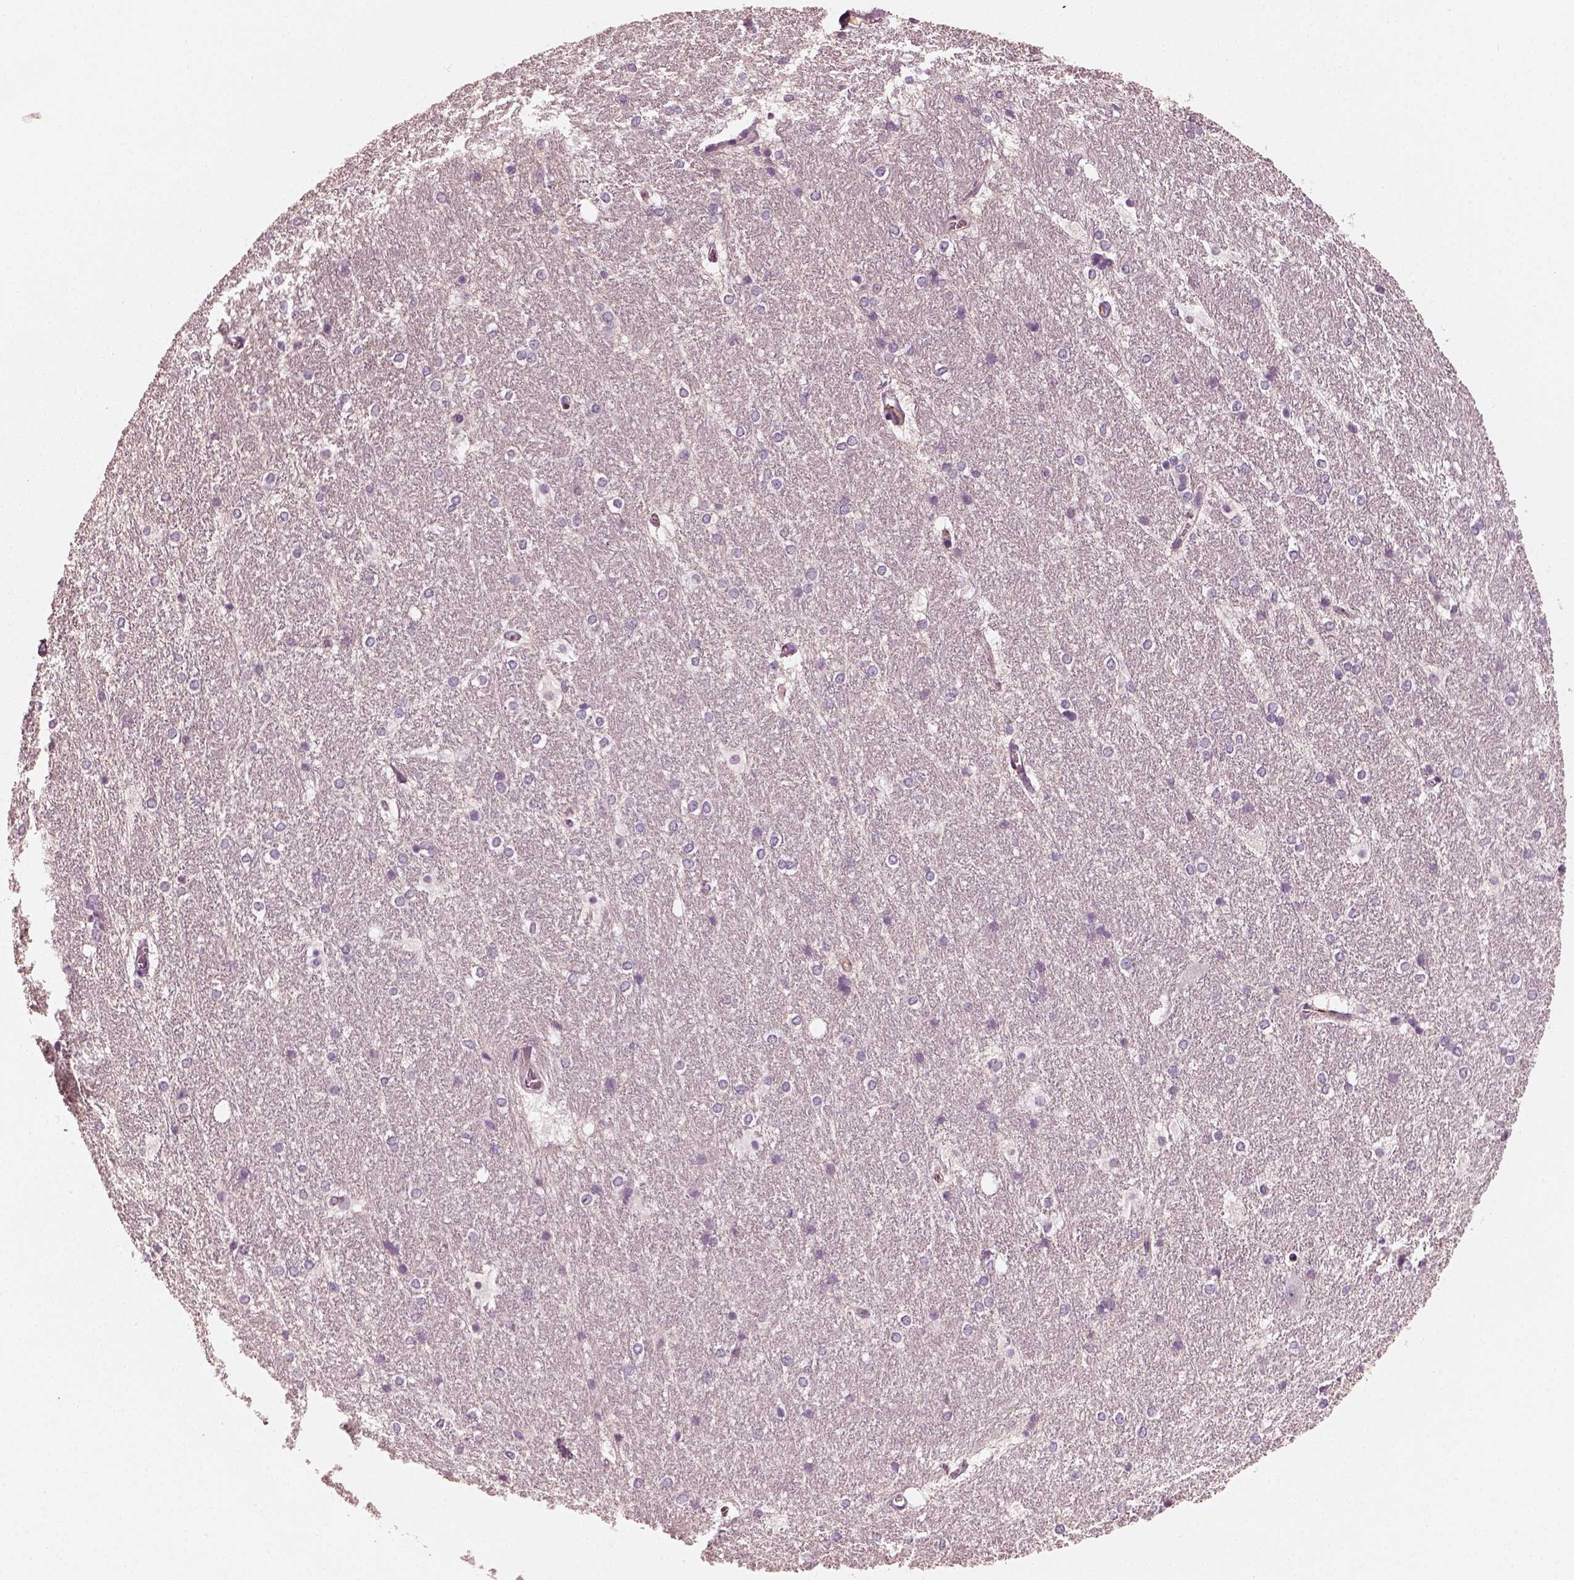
{"staining": {"intensity": "negative", "quantity": "none", "location": "none"}, "tissue": "hippocampus", "cell_type": "Glial cells", "image_type": "normal", "snomed": [{"axis": "morphology", "description": "Normal tissue, NOS"}, {"axis": "topography", "description": "Cerebral cortex"}, {"axis": "topography", "description": "Hippocampus"}], "caption": "Immunohistochemical staining of unremarkable human hippocampus demonstrates no significant expression in glial cells.", "gene": "RS1", "patient": {"sex": "female", "age": 19}}